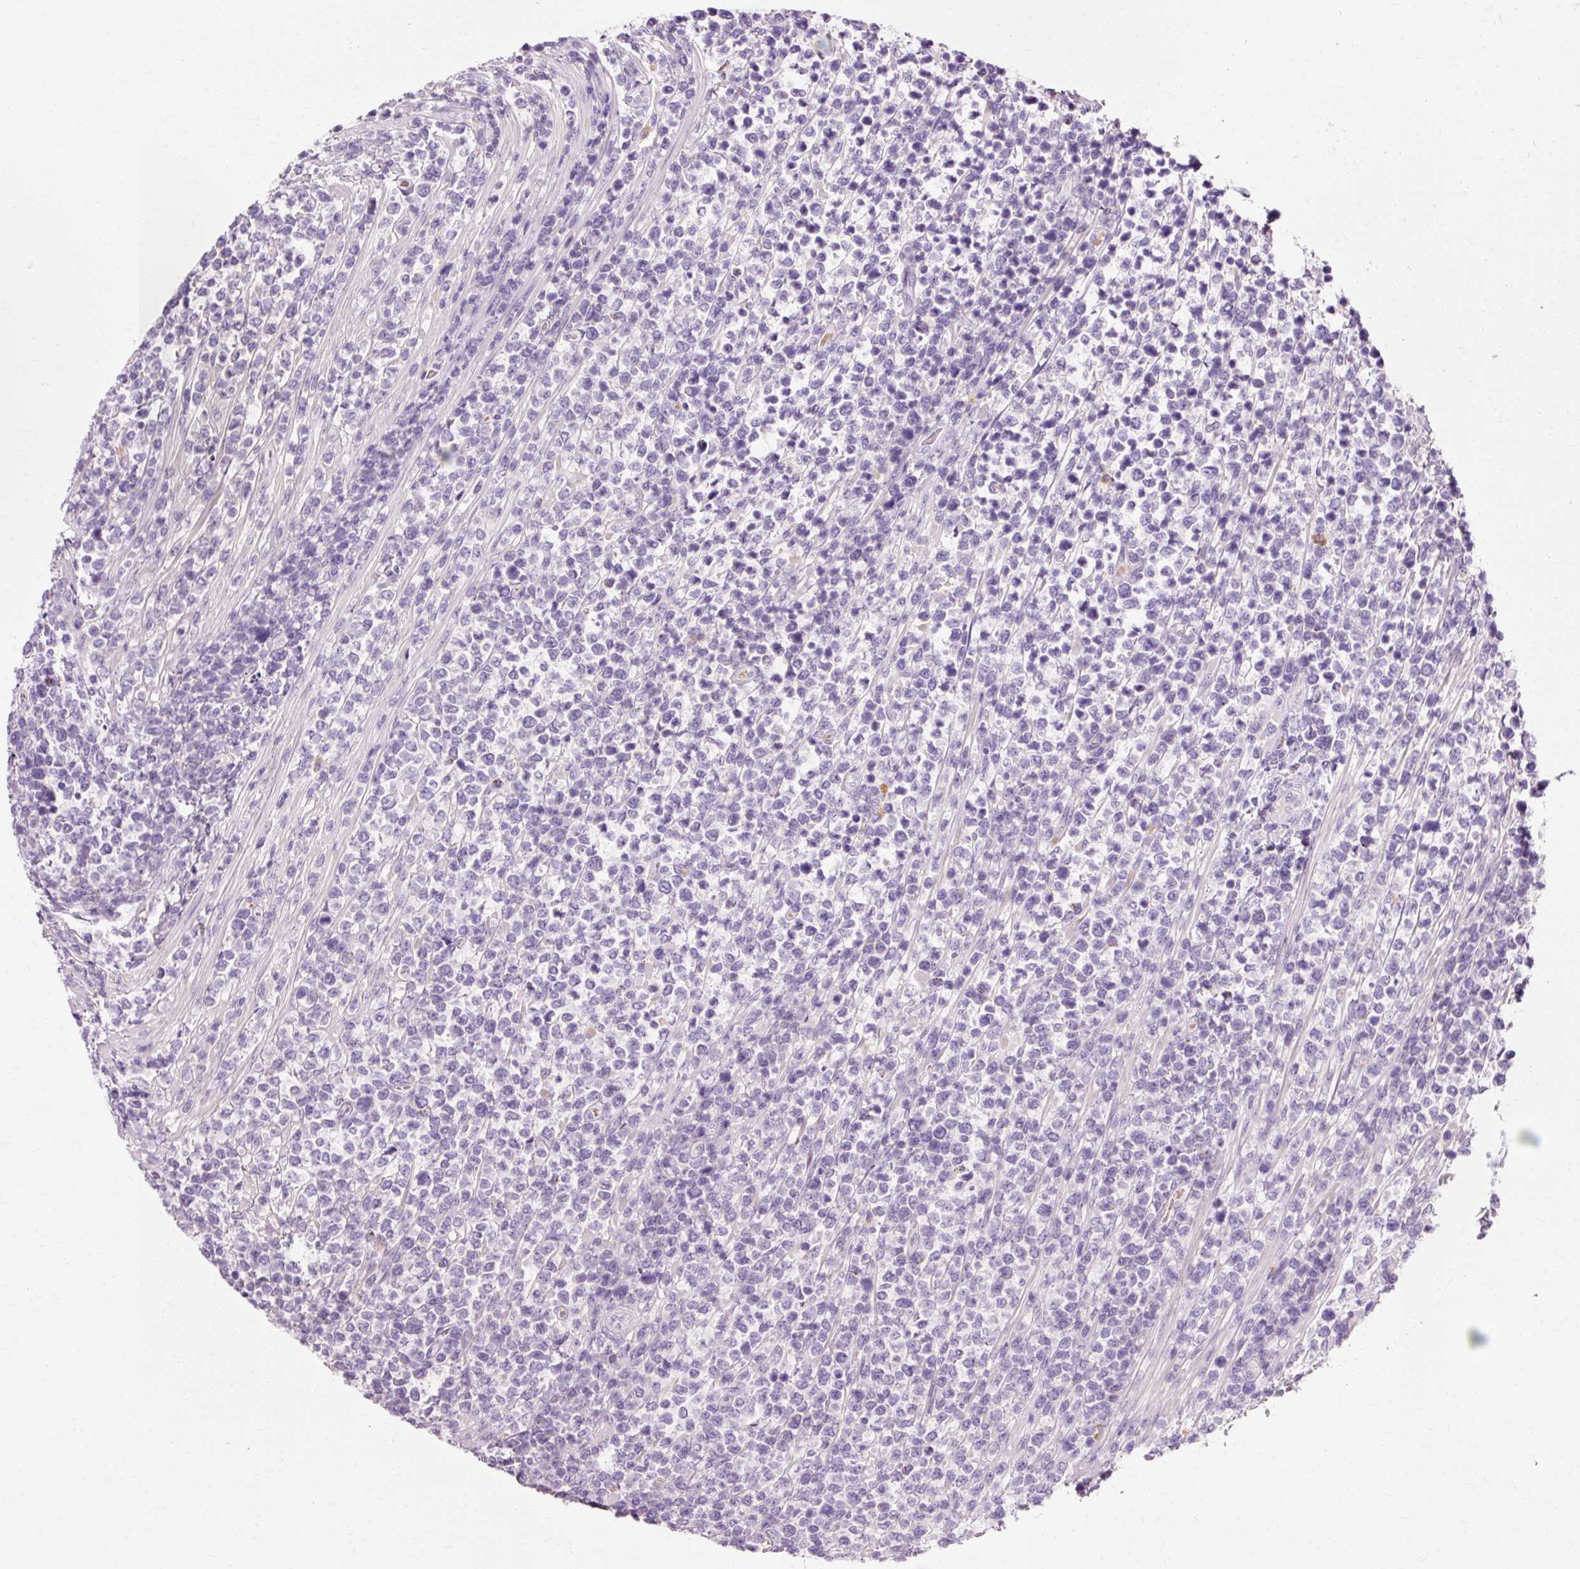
{"staining": {"intensity": "negative", "quantity": "none", "location": "none"}, "tissue": "lymphoma", "cell_type": "Tumor cells", "image_type": "cancer", "snomed": [{"axis": "morphology", "description": "Malignant lymphoma, non-Hodgkin's type, High grade"}, {"axis": "topography", "description": "Soft tissue"}], "caption": "IHC image of neoplastic tissue: human lymphoma stained with DAB displays no significant protein expression in tumor cells. (Immunohistochemistry (ihc), brightfield microscopy, high magnification).", "gene": "VN1R2", "patient": {"sex": "female", "age": 56}}